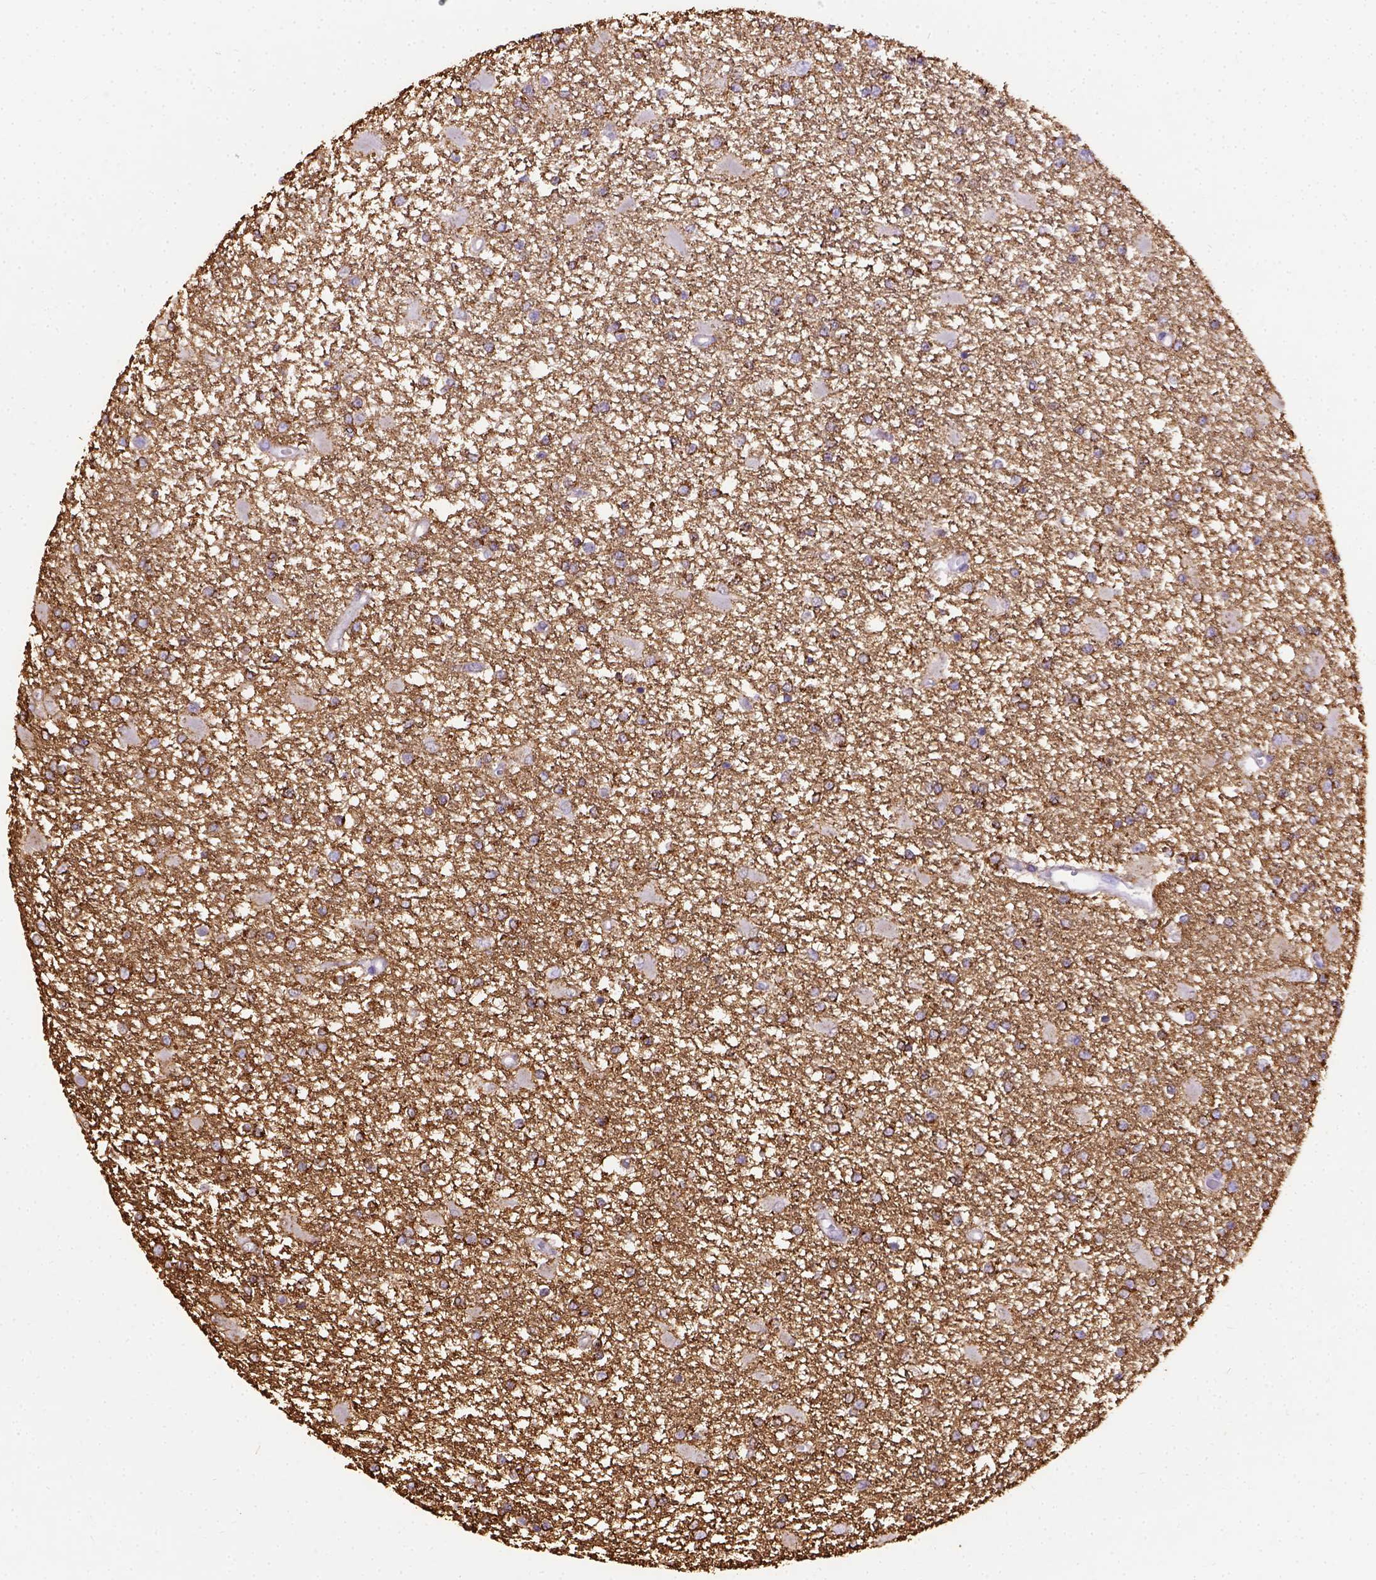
{"staining": {"intensity": "strong", "quantity": ">75%", "location": "cytoplasmic/membranous"}, "tissue": "glioma", "cell_type": "Tumor cells", "image_type": "cancer", "snomed": [{"axis": "morphology", "description": "Glioma, malignant, High grade"}, {"axis": "topography", "description": "Cerebral cortex"}], "caption": "An image of malignant glioma (high-grade) stained for a protein displays strong cytoplasmic/membranous brown staining in tumor cells.", "gene": "B3GAT1", "patient": {"sex": "male", "age": 79}}